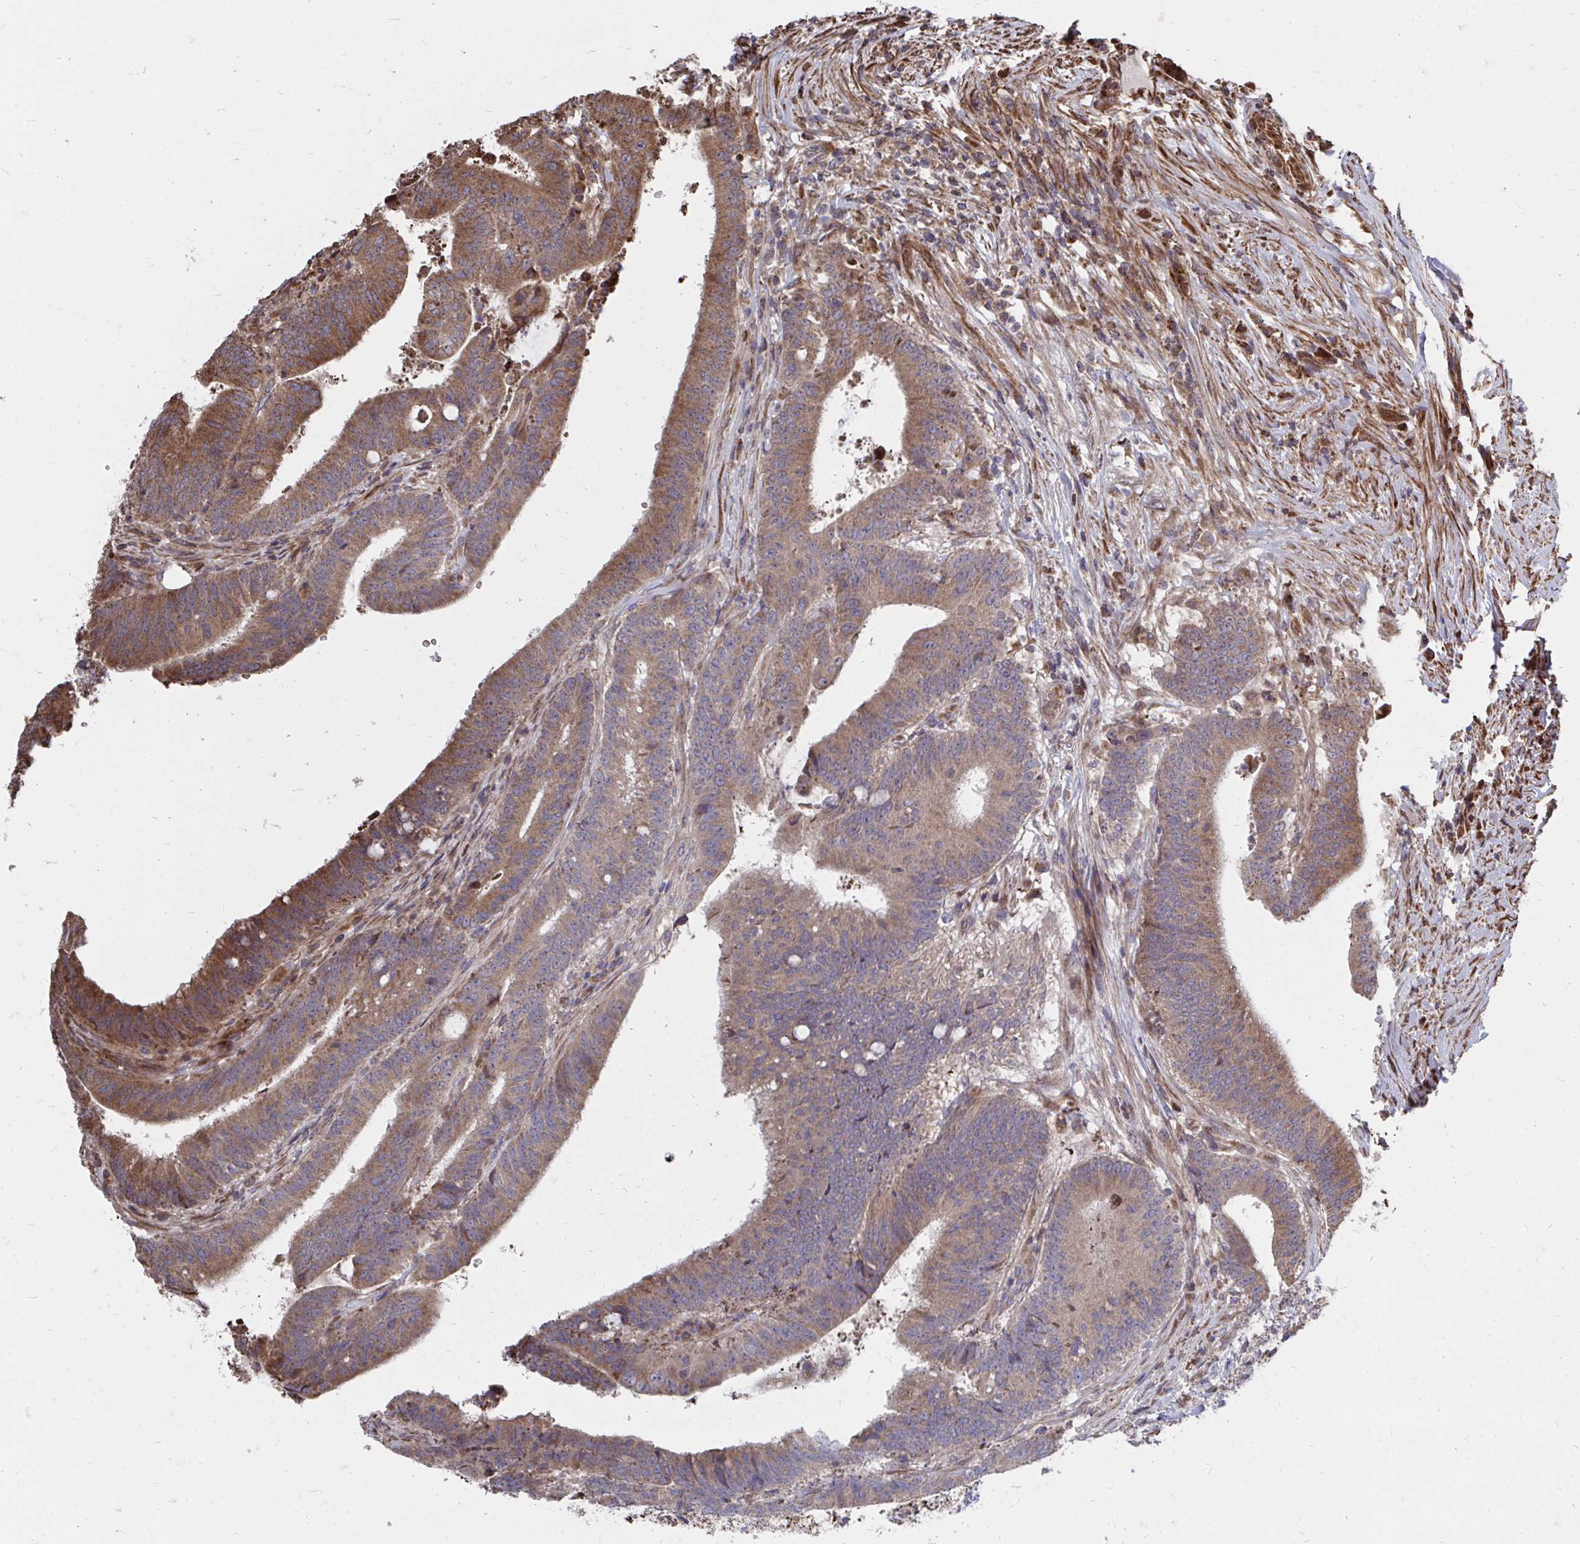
{"staining": {"intensity": "moderate", "quantity": ">75%", "location": "cytoplasmic/membranous"}, "tissue": "colorectal cancer", "cell_type": "Tumor cells", "image_type": "cancer", "snomed": [{"axis": "morphology", "description": "Adenocarcinoma, NOS"}, {"axis": "topography", "description": "Colon"}], "caption": "Immunohistochemistry (IHC) (DAB (3,3'-diaminobenzidine)) staining of adenocarcinoma (colorectal) displays moderate cytoplasmic/membranous protein expression in about >75% of tumor cells.", "gene": "FAM89A", "patient": {"sex": "female", "age": 43}}